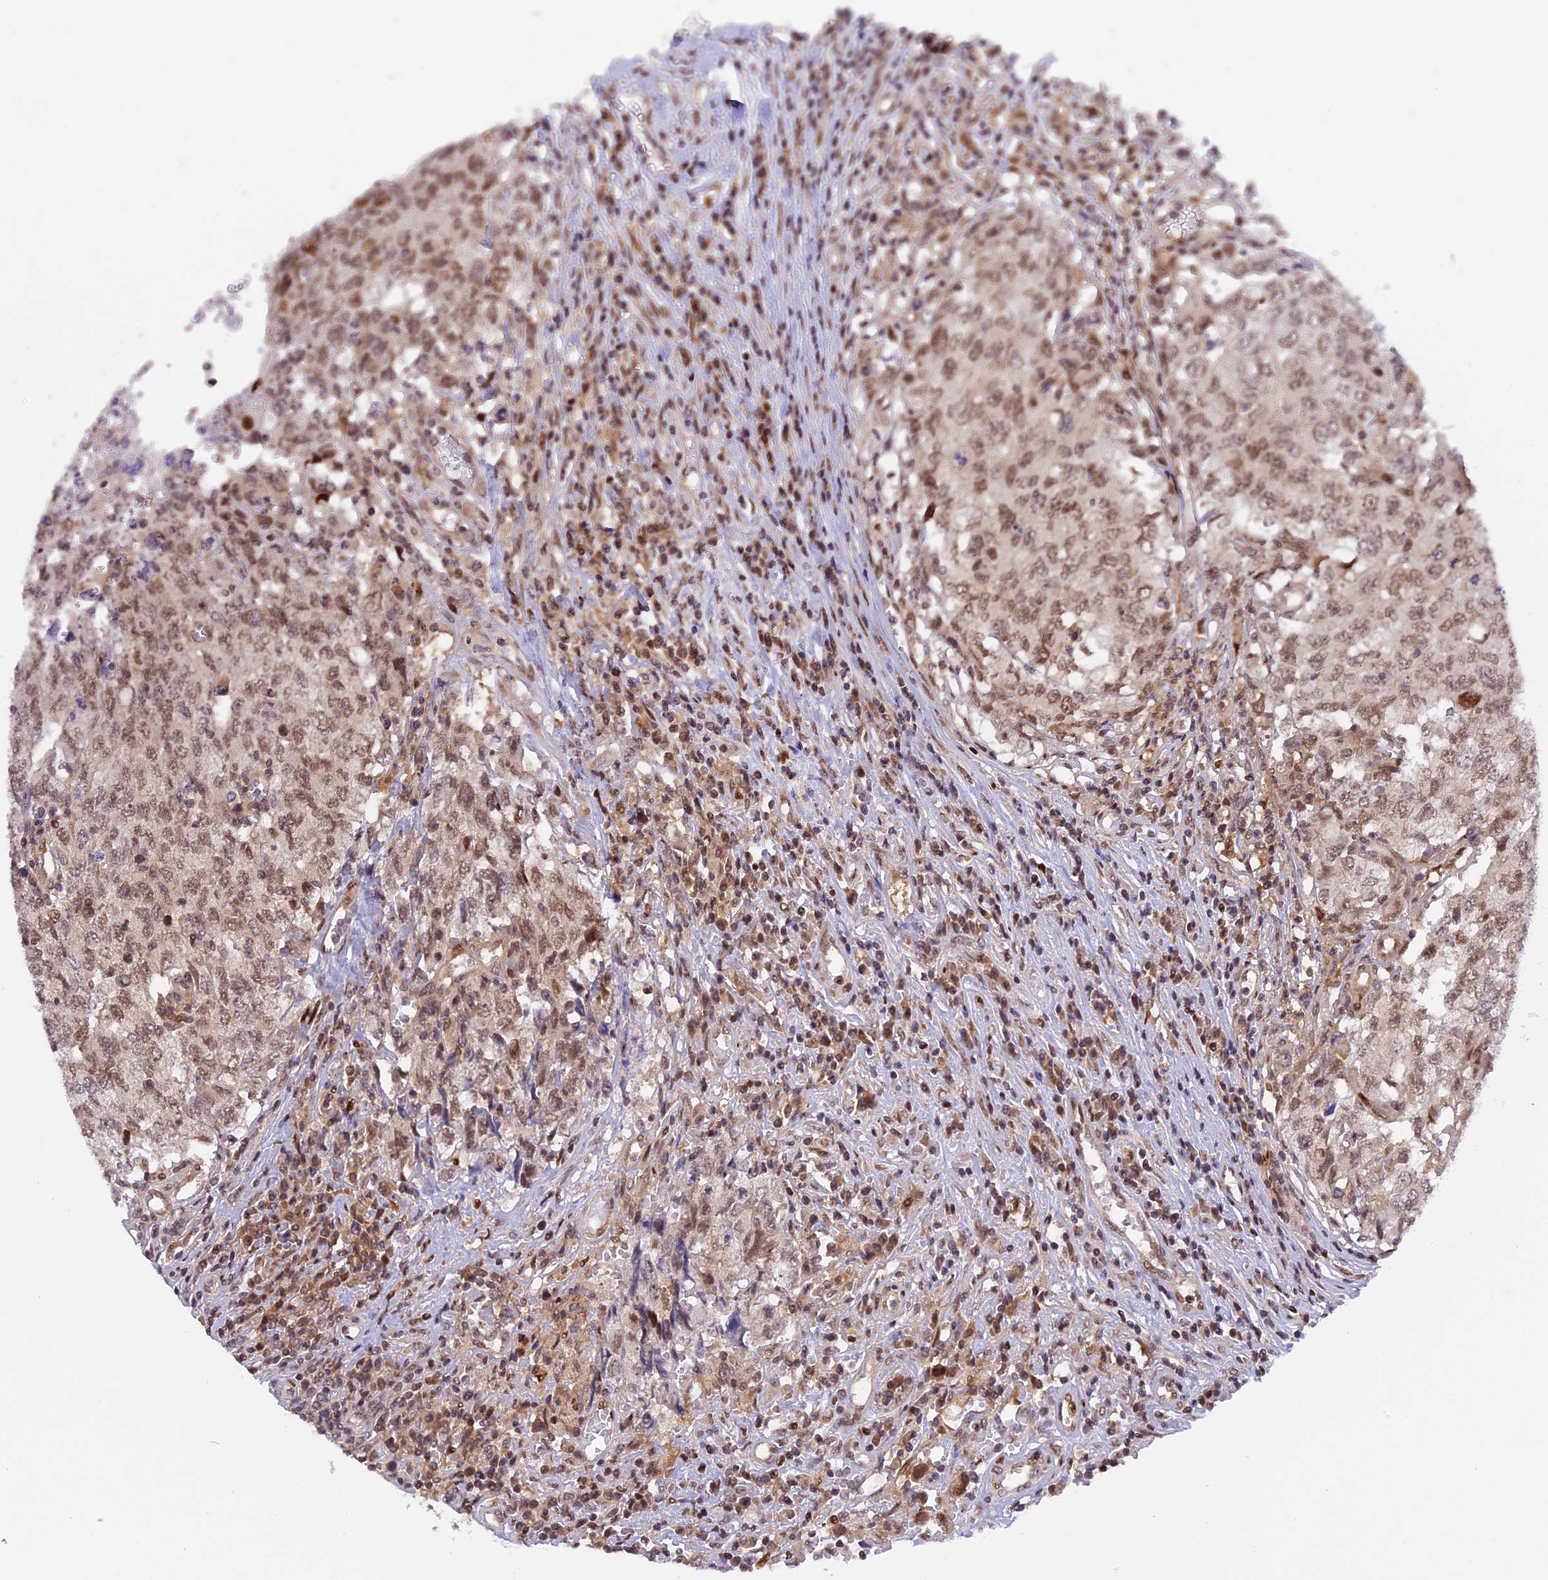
{"staining": {"intensity": "moderate", "quantity": ">75%", "location": "nuclear"}, "tissue": "testis cancer", "cell_type": "Tumor cells", "image_type": "cancer", "snomed": [{"axis": "morphology", "description": "Carcinoma, Embryonal, NOS"}, {"axis": "topography", "description": "Testis"}], "caption": "The immunohistochemical stain labels moderate nuclear staining in tumor cells of testis cancer (embryonal carcinoma) tissue. The staining was performed using DAB (3,3'-diaminobenzidine), with brown indicating positive protein expression. Nuclei are stained blue with hematoxylin.", "gene": "RABGGTA", "patient": {"sex": "male", "age": 34}}